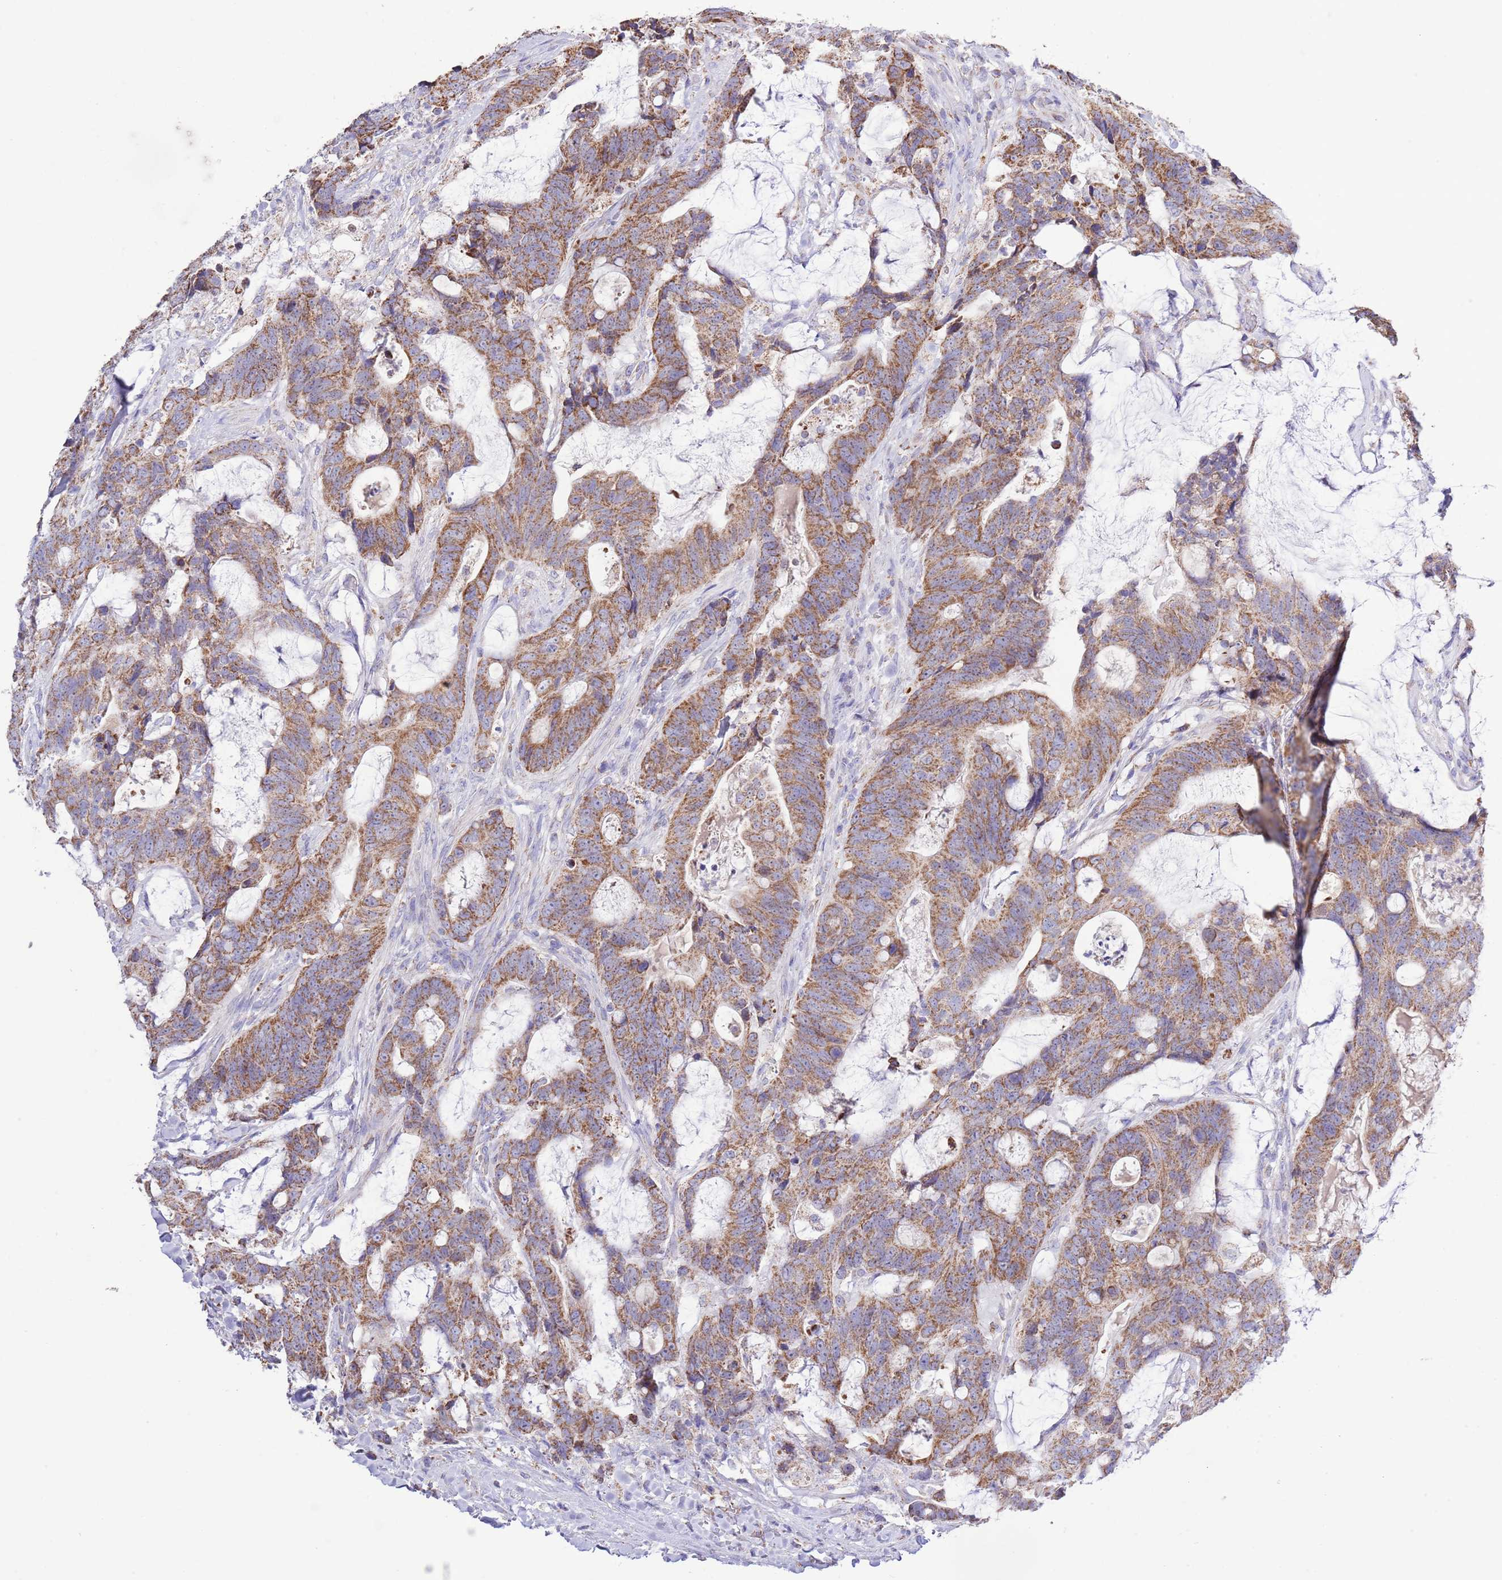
{"staining": {"intensity": "moderate", "quantity": ">75%", "location": "cytoplasmic/membranous"}, "tissue": "colorectal cancer", "cell_type": "Tumor cells", "image_type": "cancer", "snomed": [{"axis": "morphology", "description": "Adenocarcinoma, NOS"}, {"axis": "topography", "description": "Colon"}], "caption": "There is medium levels of moderate cytoplasmic/membranous positivity in tumor cells of colorectal cancer, as demonstrated by immunohistochemical staining (brown color).", "gene": "TEKTIP1", "patient": {"sex": "female", "age": 82}}